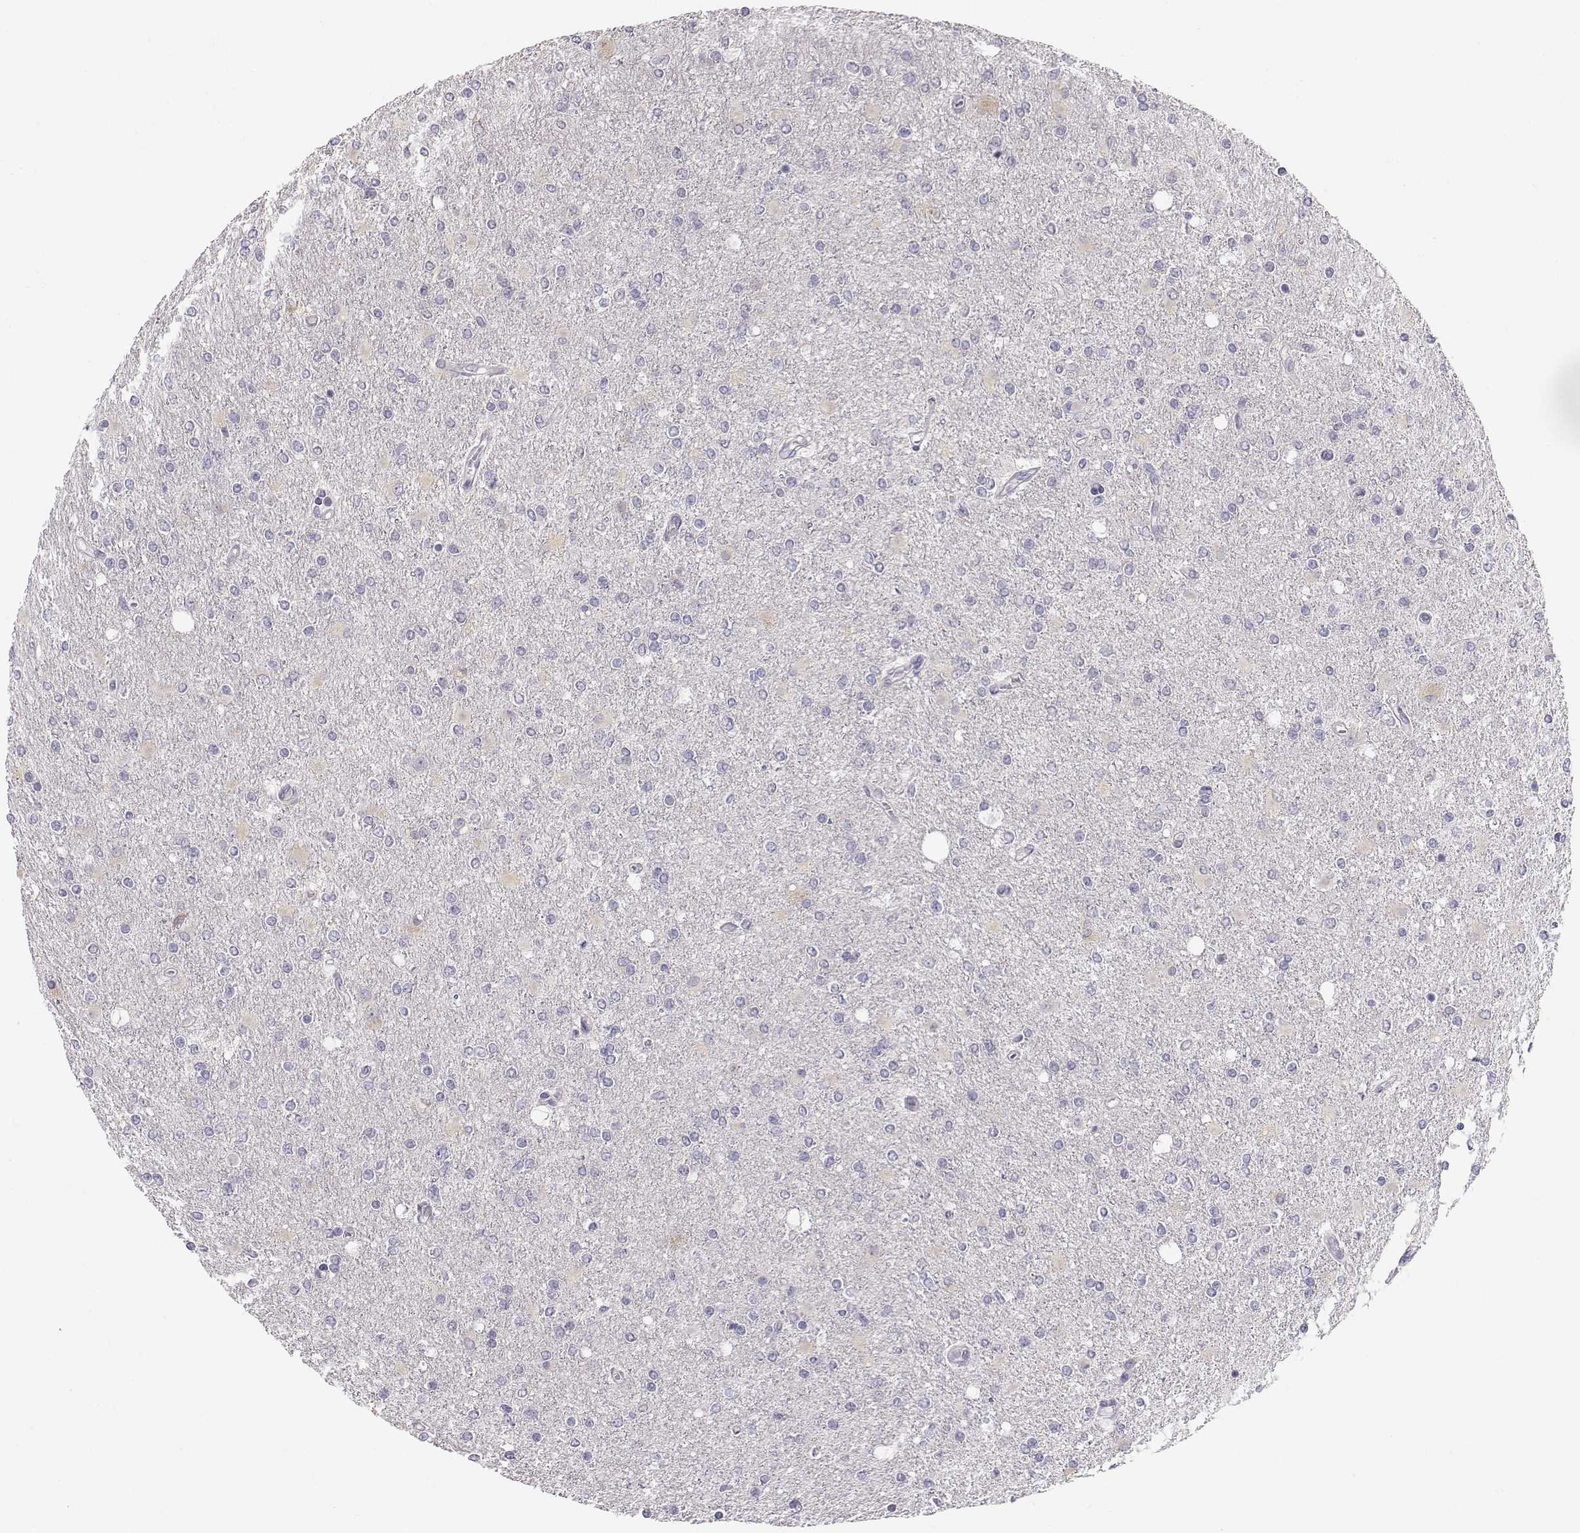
{"staining": {"intensity": "negative", "quantity": "none", "location": "none"}, "tissue": "glioma", "cell_type": "Tumor cells", "image_type": "cancer", "snomed": [{"axis": "morphology", "description": "Glioma, malignant, High grade"}, {"axis": "topography", "description": "Cerebral cortex"}], "caption": "Immunohistochemical staining of glioma displays no significant positivity in tumor cells. The staining is performed using DAB brown chromogen with nuclei counter-stained in using hematoxylin.", "gene": "ACSL6", "patient": {"sex": "male", "age": 70}}